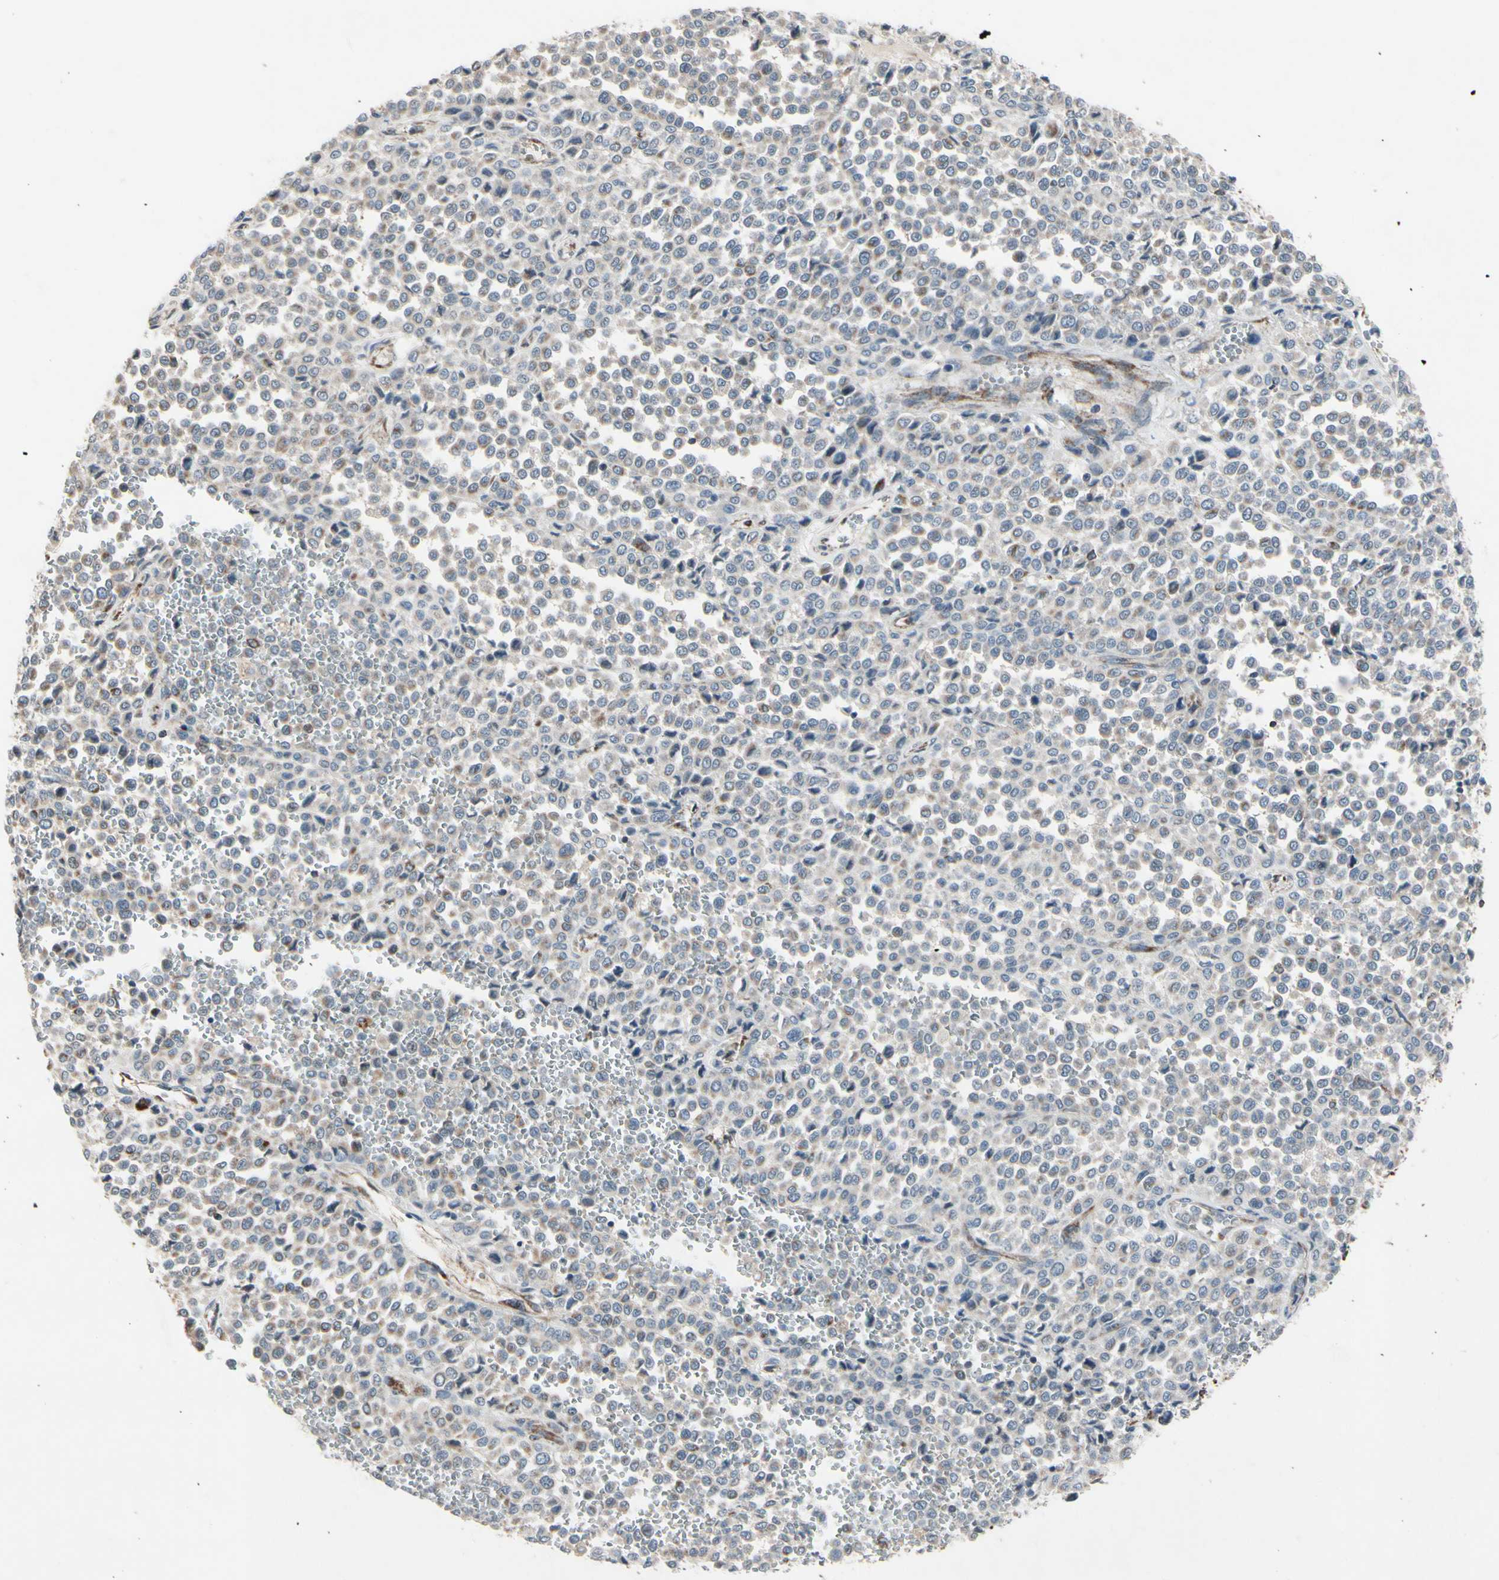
{"staining": {"intensity": "weak", "quantity": ">75%", "location": "cytoplasmic/membranous"}, "tissue": "melanoma", "cell_type": "Tumor cells", "image_type": "cancer", "snomed": [{"axis": "morphology", "description": "Malignant melanoma, Metastatic site"}, {"axis": "topography", "description": "Pancreas"}], "caption": "Brown immunohistochemical staining in human malignant melanoma (metastatic site) demonstrates weak cytoplasmic/membranous positivity in about >75% of tumor cells. The staining is performed using DAB (3,3'-diaminobenzidine) brown chromogen to label protein expression. The nuclei are counter-stained blue using hematoxylin.", "gene": "CPT1A", "patient": {"sex": "female", "age": 30}}